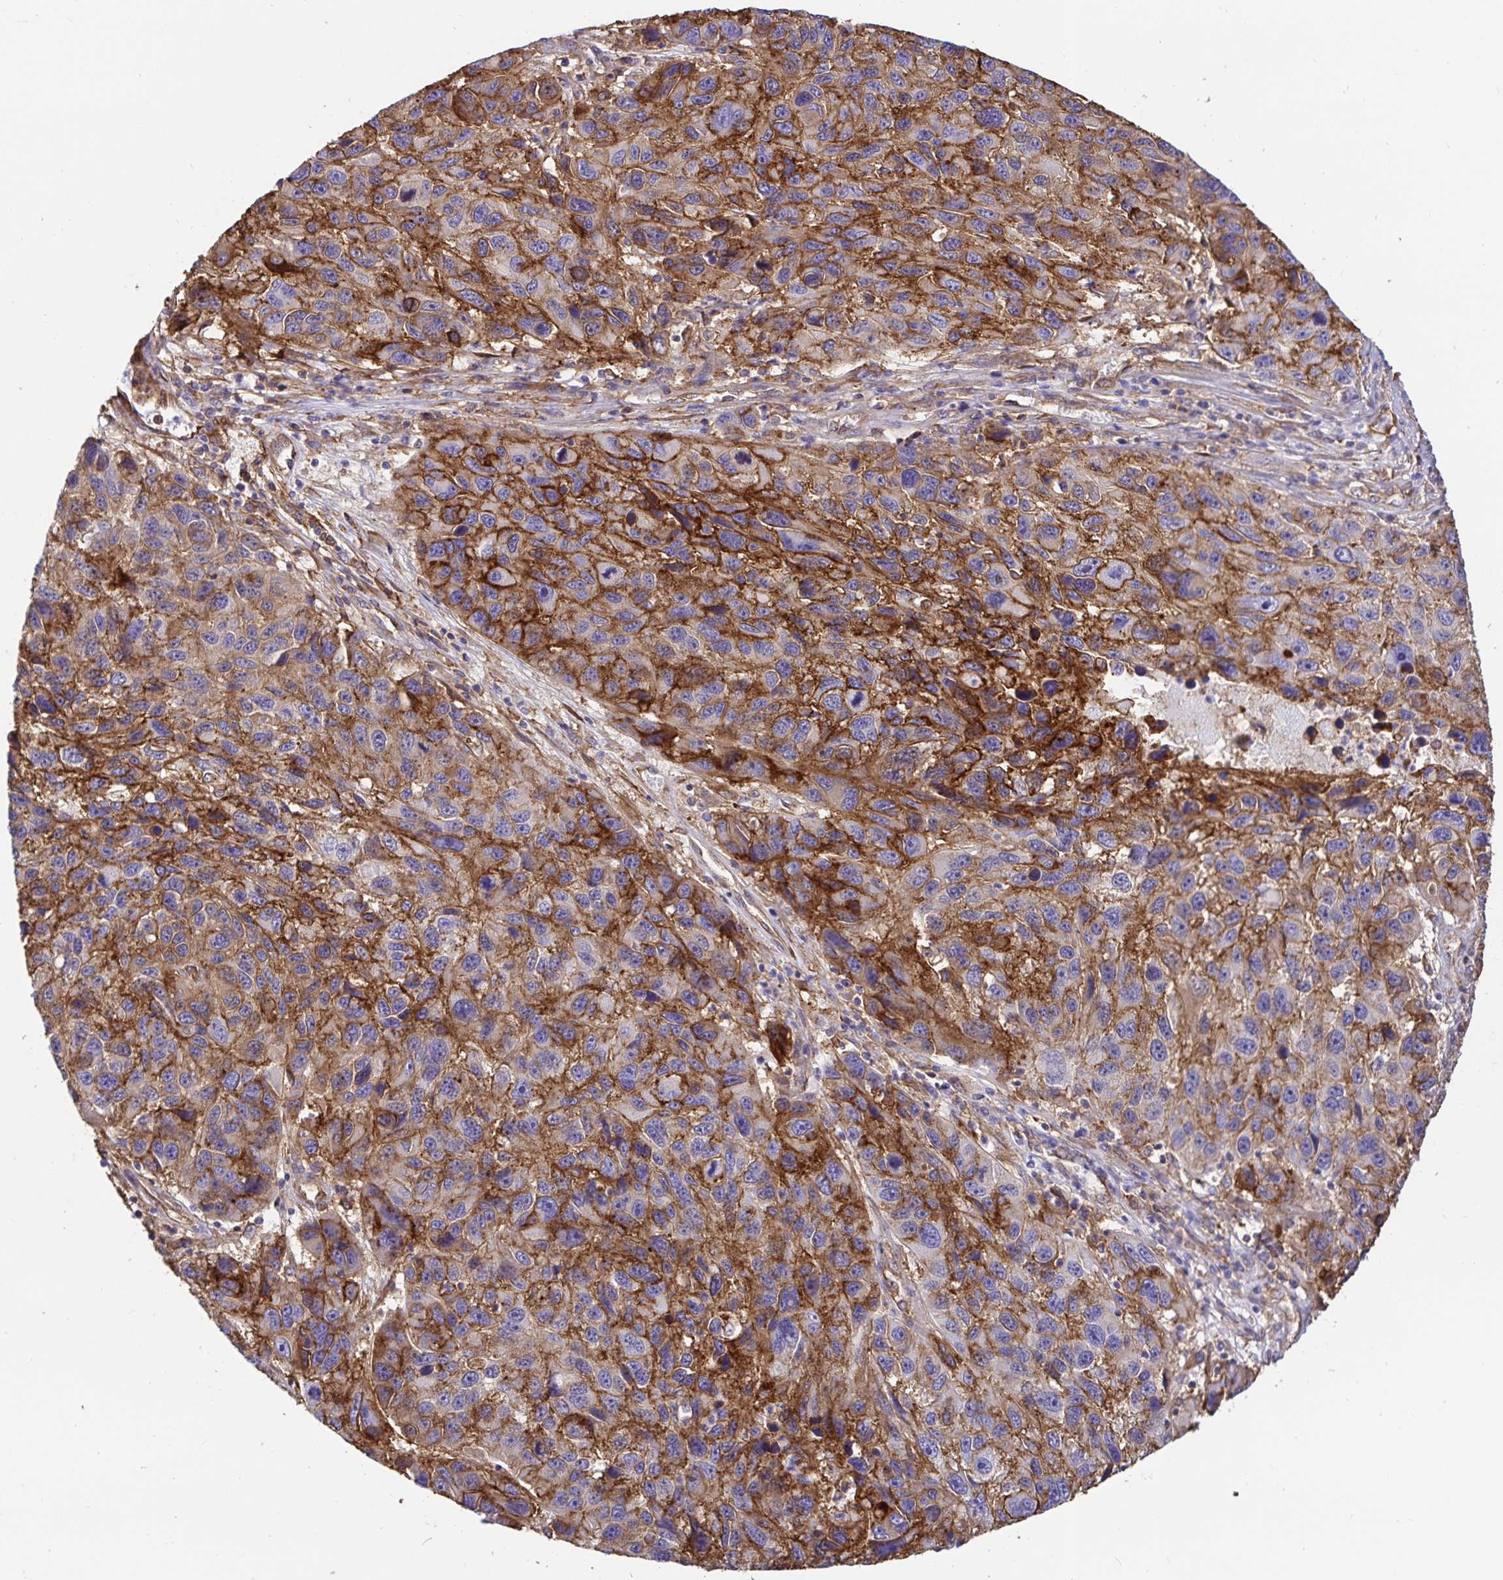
{"staining": {"intensity": "strong", "quantity": "25%-75%", "location": "cytoplasmic/membranous"}, "tissue": "melanoma", "cell_type": "Tumor cells", "image_type": "cancer", "snomed": [{"axis": "morphology", "description": "Malignant melanoma, NOS"}, {"axis": "topography", "description": "Skin"}], "caption": "IHC micrograph of neoplastic tissue: melanoma stained using immunohistochemistry exhibits high levels of strong protein expression localized specifically in the cytoplasmic/membranous of tumor cells, appearing as a cytoplasmic/membranous brown color.", "gene": "ANXA2", "patient": {"sex": "male", "age": 53}}